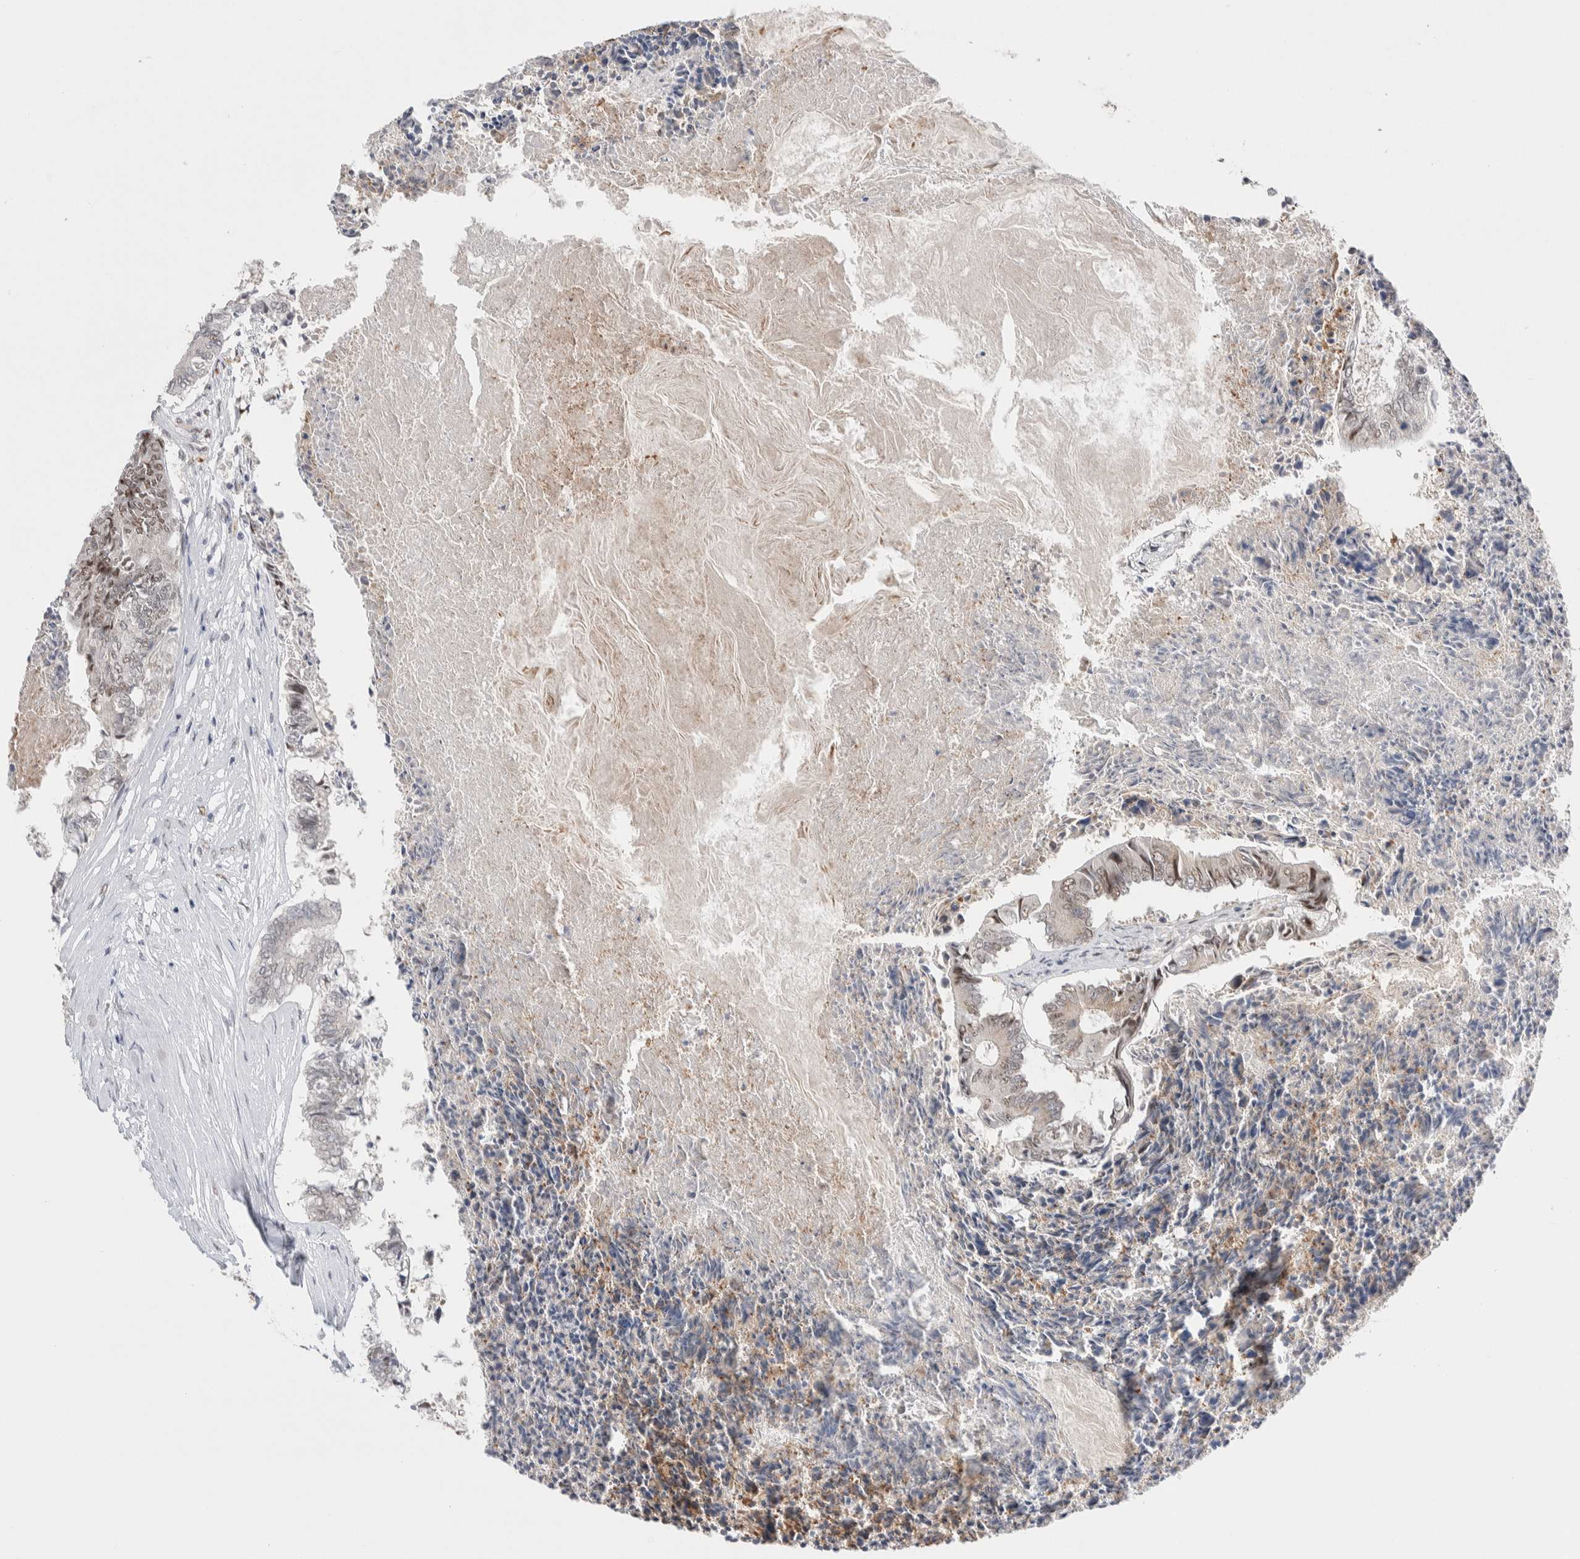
{"staining": {"intensity": "moderate", "quantity": "25%-75%", "location": "nuclear"}, "tissue": "colorectal cancer", "cell_type": "Tumor cells", "image_type": "cancer", "snomed": [{"axis": "morphology", "description": "Adenocarcinoma, NOS"}, {"axis": "topography", "description": "Rectum"}], "caption": "An image of adenocarcinoma (colorectal) stained for a protein displays moderate nuclear brown staining in tumor cells. (DAB (3,3'-diaminobenzidine) IHC with brightfield microscopy, high magnification).", "gene": "PRMT1", "patient": {"sex": "male", "age": 63}}